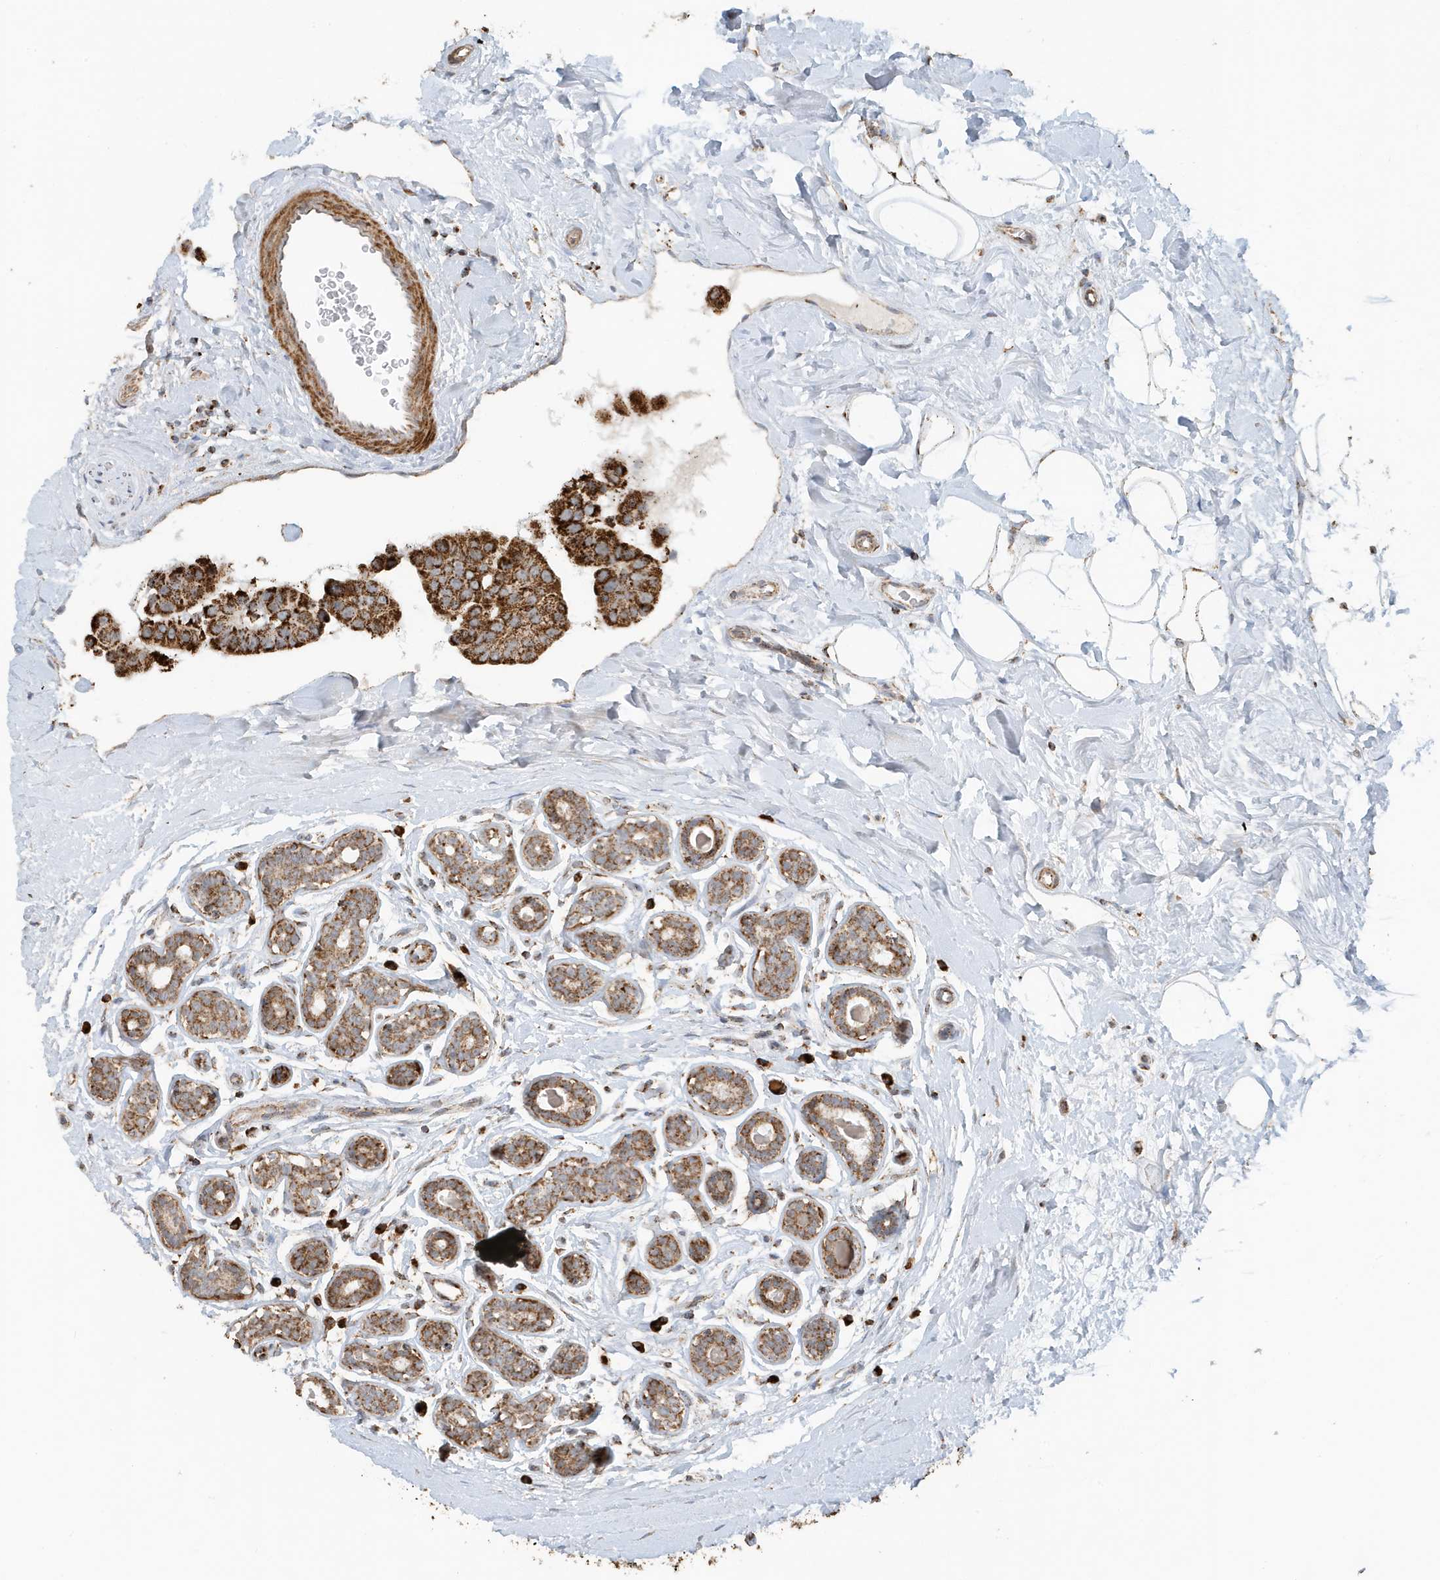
{"staining": {"intensity": "strong", "quantity": ">75%", "location": "cytoplasmic/membranous"}, "tissue": "breast cancer", "cell_type": "Tumor cells", "image_type": "cancer", "snomed": [{"axis": "morphology", "description": "Normal tissue, NOS"}, {"axis": "morphology", "description": "Duct carcinoma"}, {"axis": "topography", "description": "Breast"}], "caption": "There is high levels of strong cytoplasmic/membranous positivity in tumor cells of breast intraductal carcinoma, as demonstrated by immunohistochemical staining (brown color).", "gene": "MAN1A1", "patient": {"sex": "female", "age": 39}}